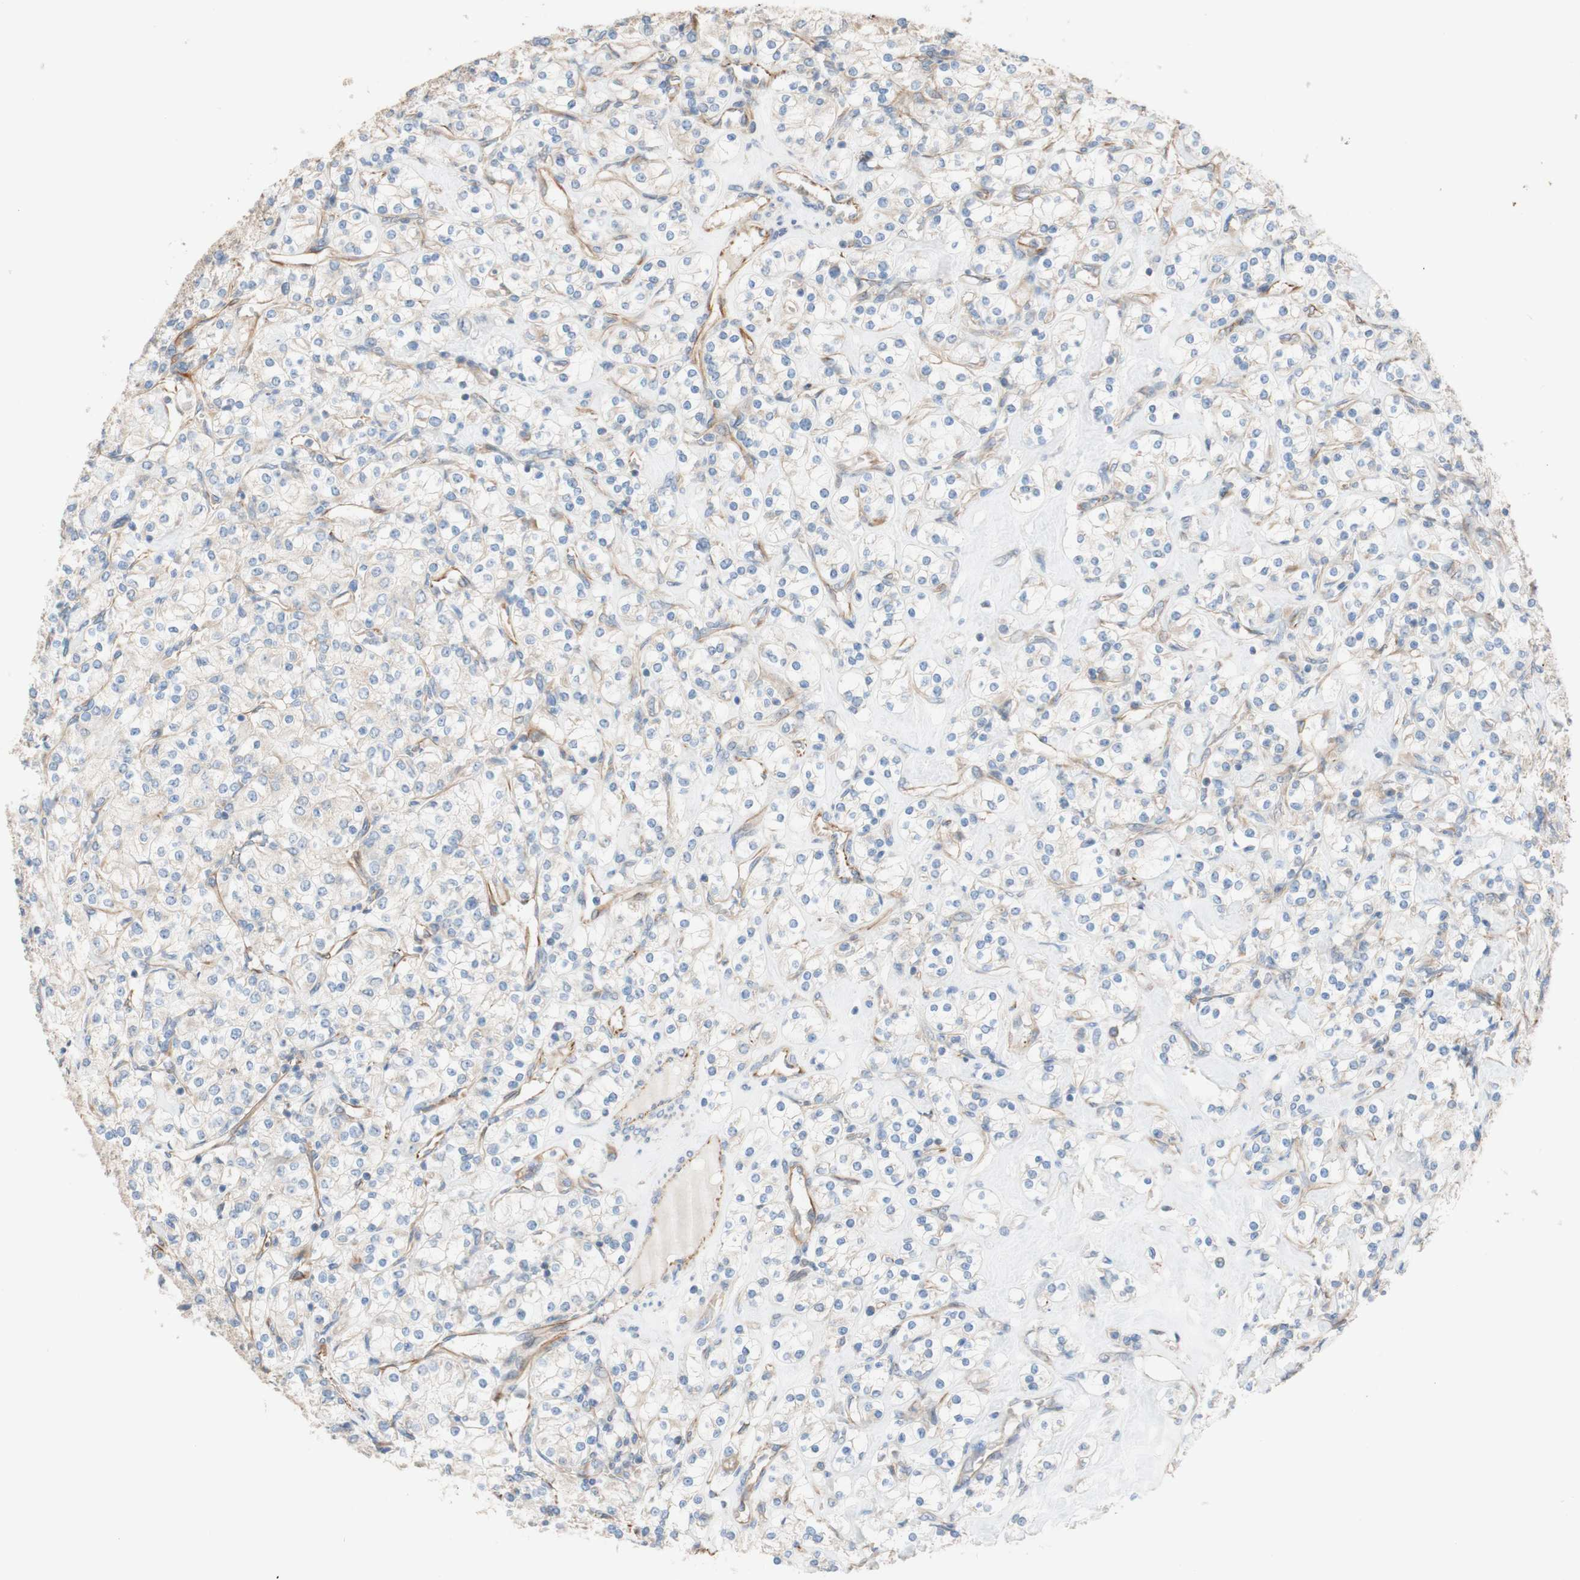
{"staining": {"intensity": "weak", "quantity": ">75%", "location": "cytoplasmic/membranous"}, "tissue": "renal cancer", "cell_type": "Tumor cells", "image_type": "cancer", "snomed": [{"axis": "morphology", "description": "Adenocarcinoma, NOS"}, {"axis": "topography", "description": "Kidney"}], "caption": "High-magnification brightfield microscopy of renal cancer (adenocarcinoma) stained with DAB (3,3'-diaminobenzidine) (brown) and counterstained with hematoxylin (blue). tumor cells exhibit weak cytoplasmic/membranous staining is appreciated in about>75% of cells.", "gene": "C1orf43", "patient": {"sex": "male", "age": 77}}